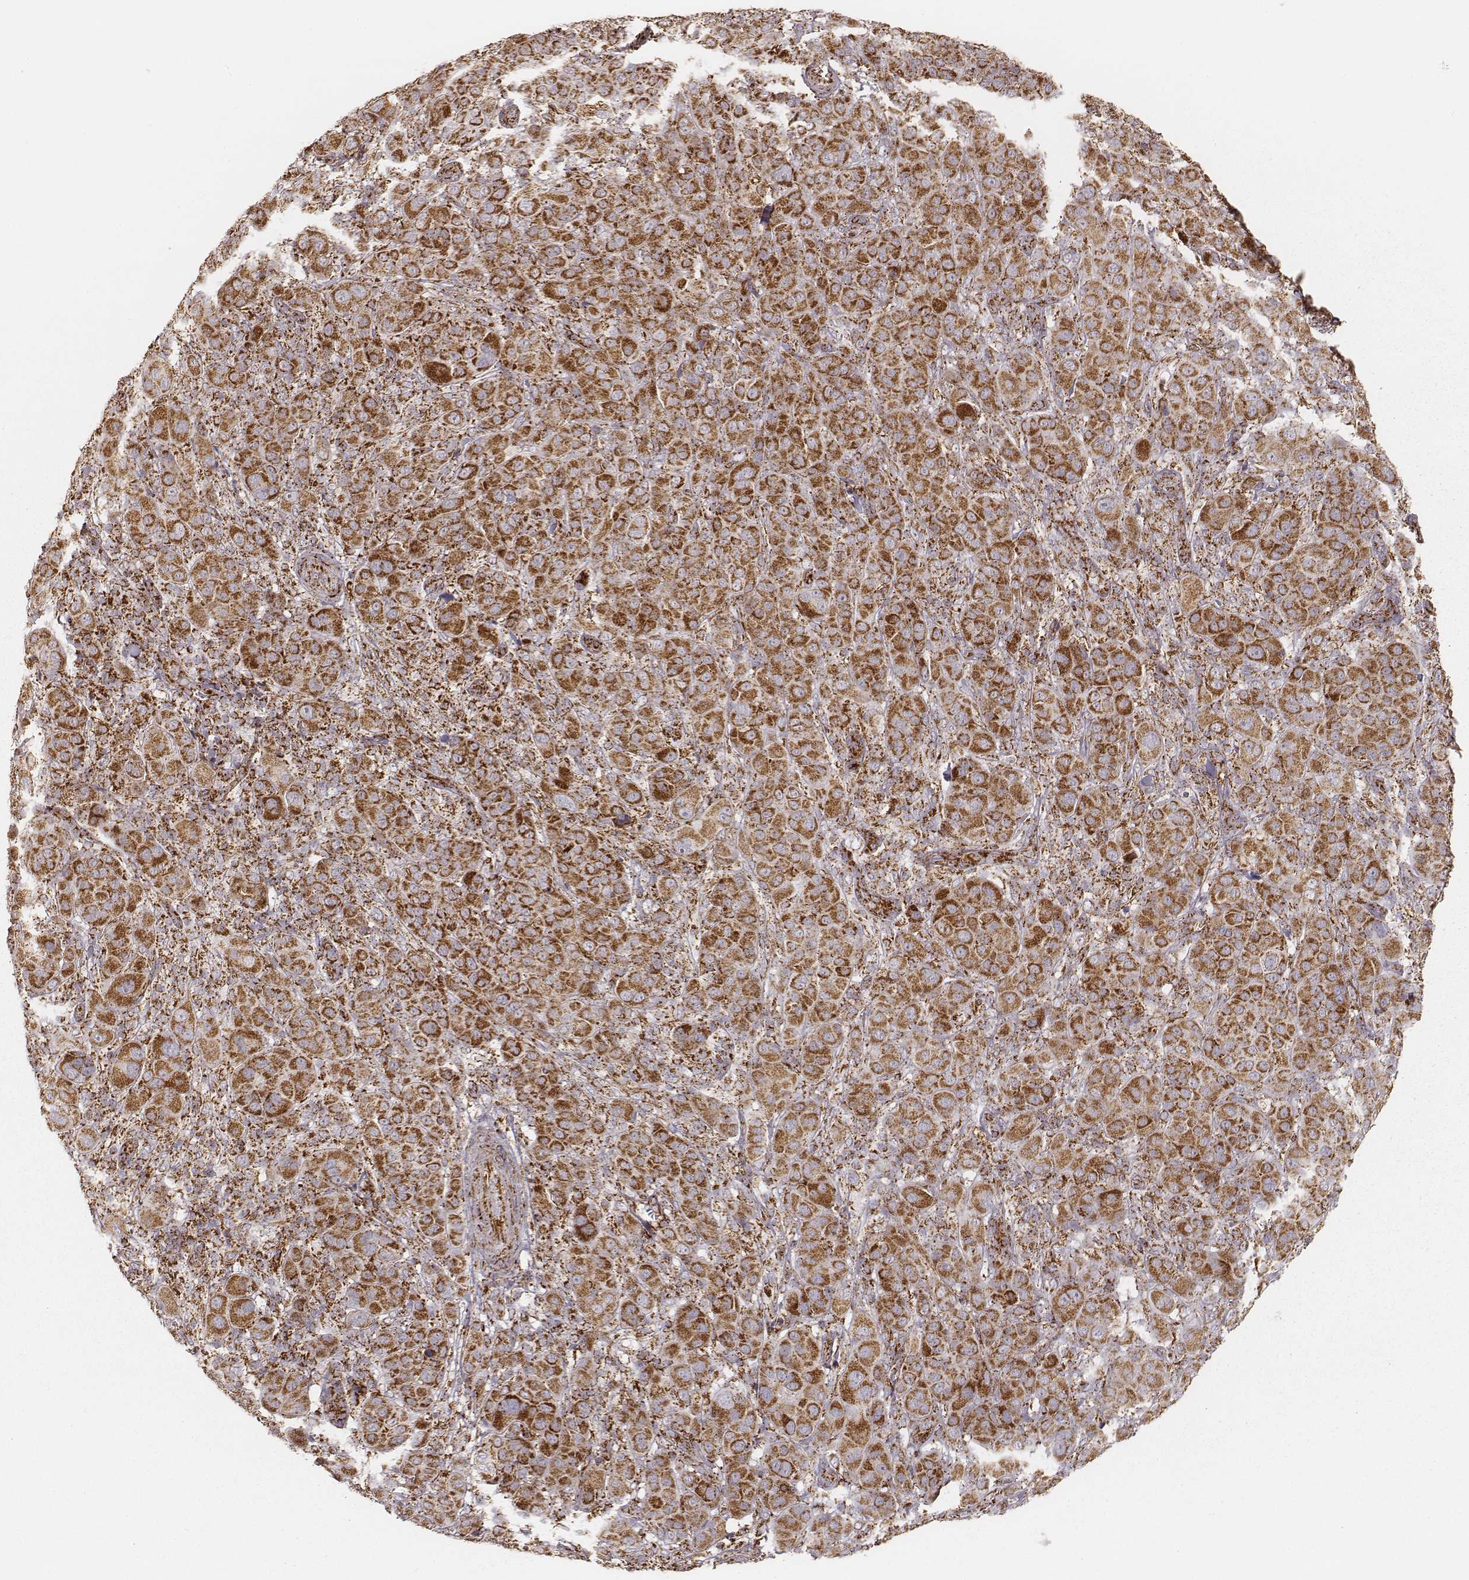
{"staining": {"intensity": "moderate", "quantity": ">75%", "location": "cytoplasmic/membranous"}, "tissue": "melanoma", "cell_type": "Tumor cells", "image_type": "cancer", "snomed": [{"axis": "morphology", "description": "Malignant melanoma, NOS"}, {"axis": "topography", "description": "Skin"}], "caption": "A high-resolution histopathology image shows IHC staining of malignant melanoma, which exhibits moderate cytoplasmic/membranous staining in approximately >75% of tumor cells.", "gene": "CS", "patient": {"sex": "female", "age": 87}}